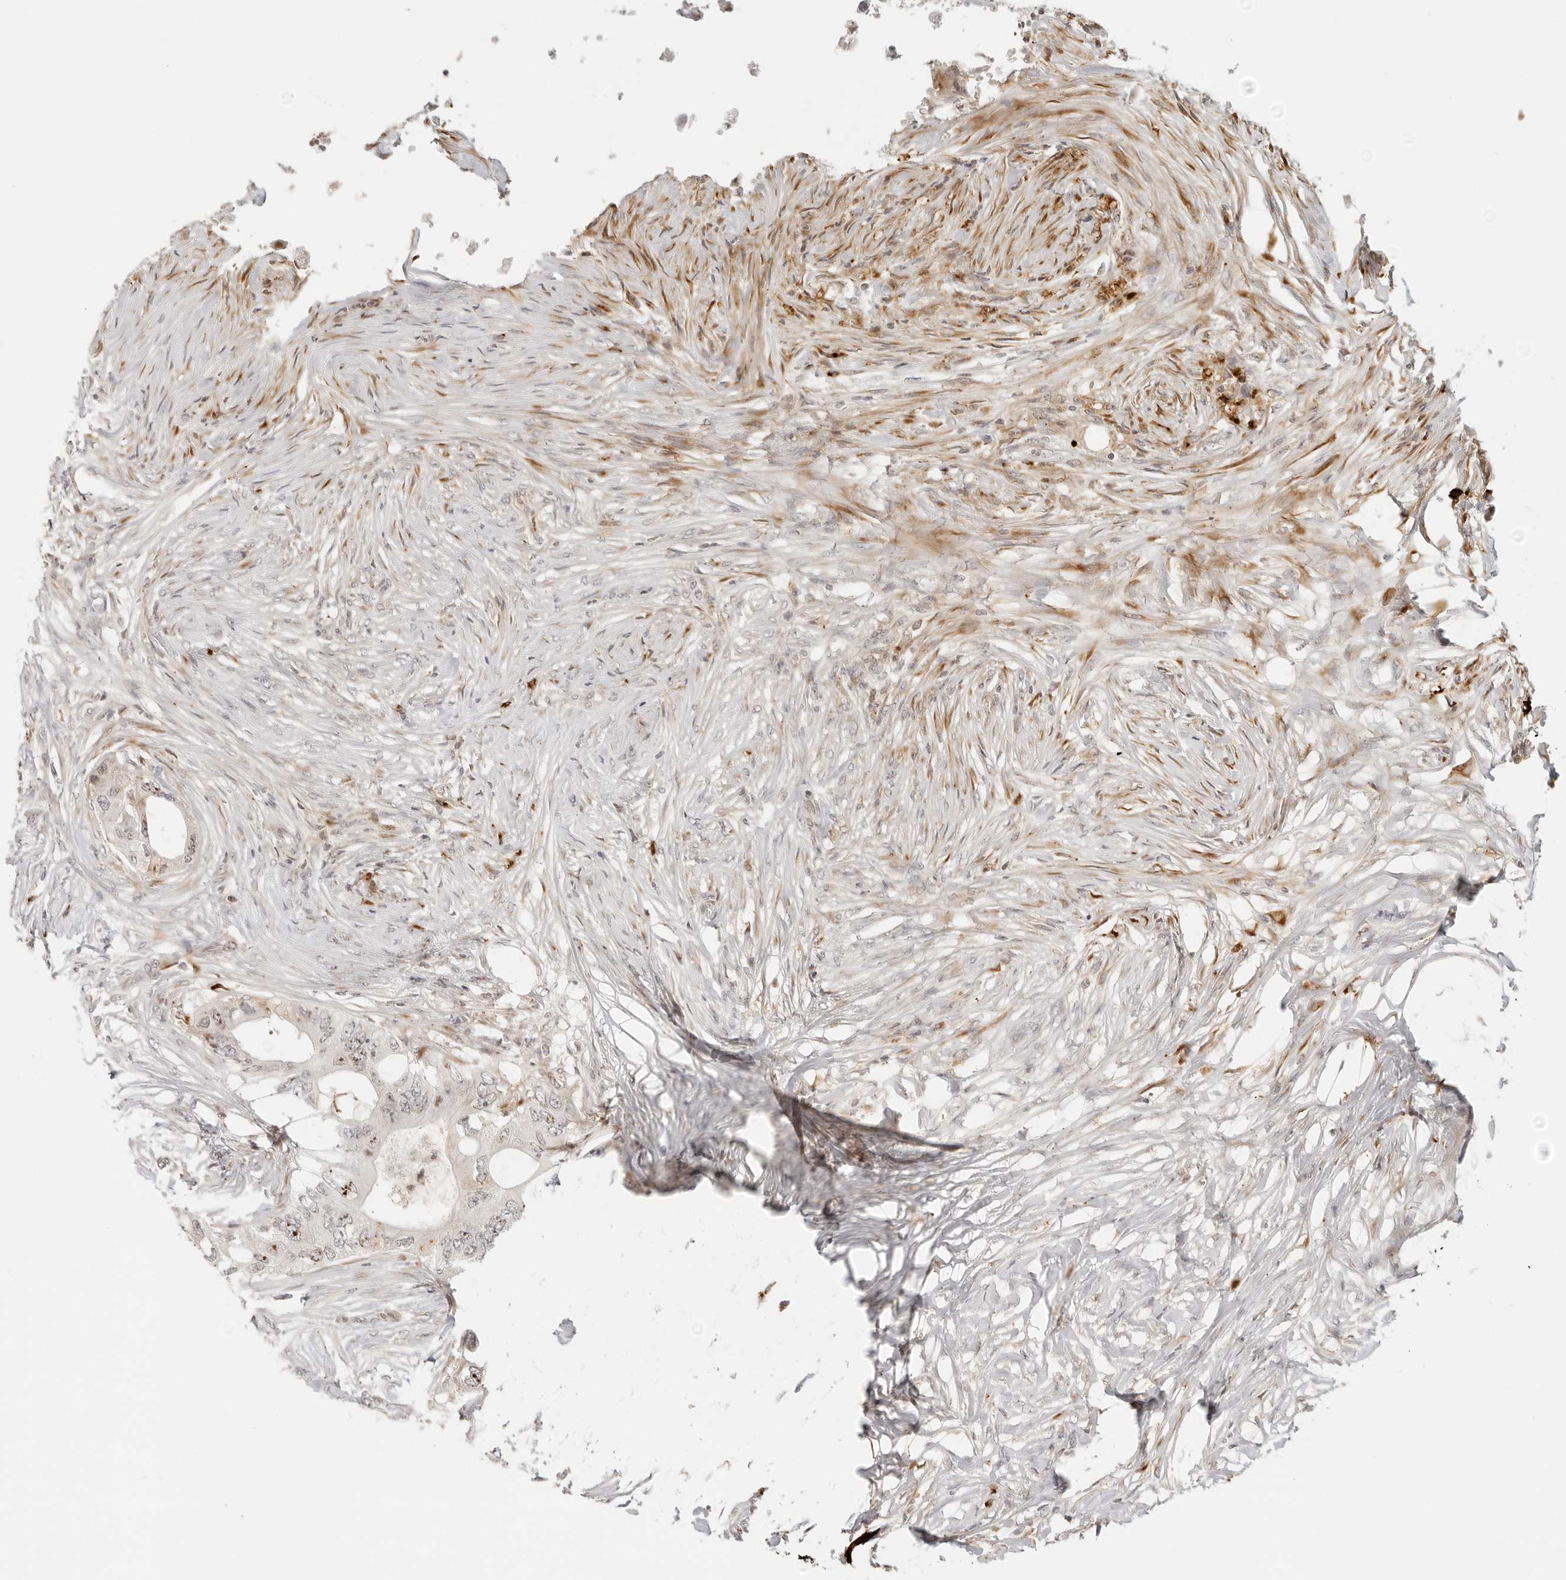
{"staining": {"intensity": "moderate", "quantity": "<25%", "location": "nuclear"}, "tissue": "colorectal cancer", "cell_type": "Tumor cells", "image_type": "cancer", "snomed": [{"axis": "morphology", "description": "Adenocarcinoma, NOS"}, {"axis": "topography", "description": "Colon"}], "caption": "DAB immunohistochemical staining of human colorectal cancer (adenocarcinoma) shows moderate nuclear protein staining in about <25% of tumor cells. The protein is stained brown, and the nuclei are stained in blue (DAB (3,3'-diaminobenzidine) IHC with brightfield microscopy, high magnification).", "gene": "ZNF678", "patient": {"sex": "male", "age": 71}}